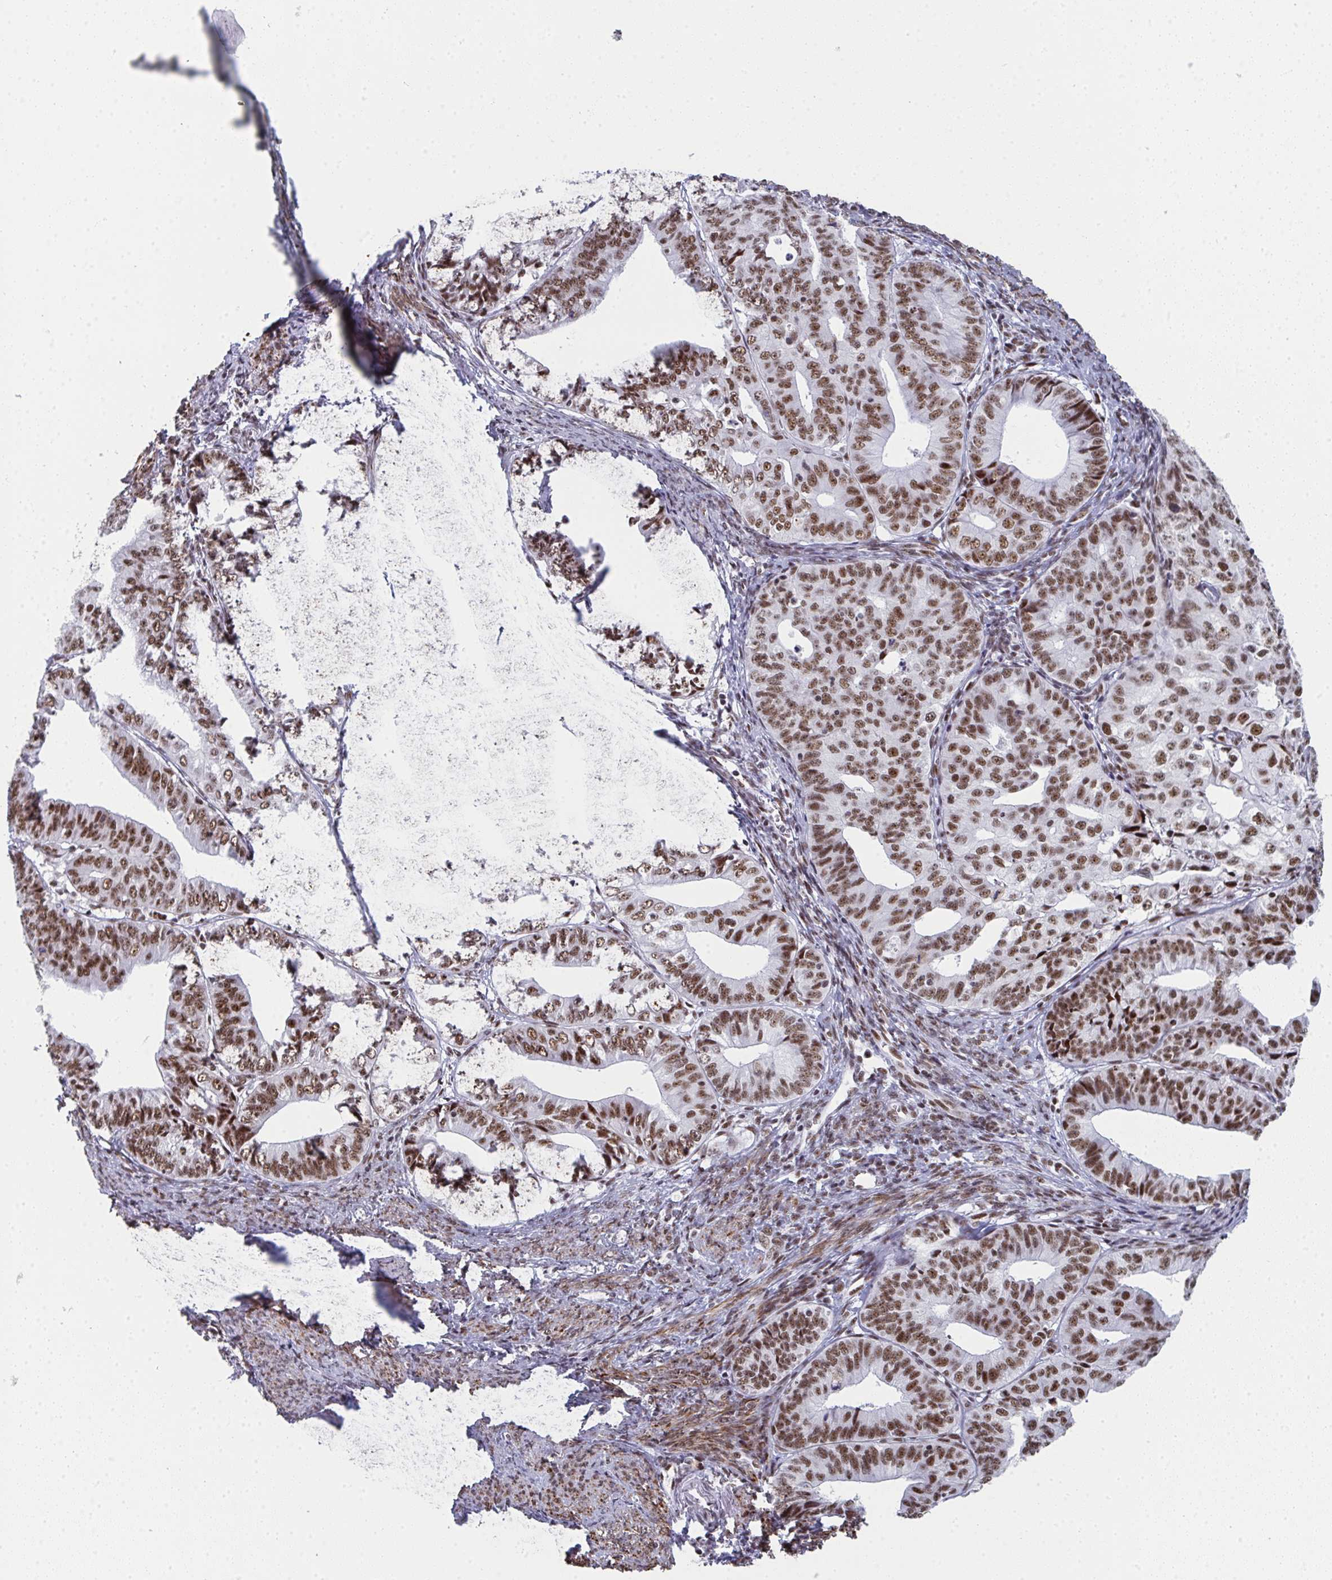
{"staining": {"intensity": "strong", "quantity": ">75%", "location": "nuclear"}, "tissue": "endometrial cancer", "cell_type": "Tumor cells", "image_type": "cancer", "snomed": [{"axis": "morphology", "description": "Adenocarcinoma, NOS"}, {"axis": "topography", "description": "Endometrium"}], "caption": "Endometrial cancer (adenocarcinoma) stained with a protein marker reveals strong staining in tumor cells.", "gene": "SNRNP70", "patient": {"sex": "female", "age": 56}}